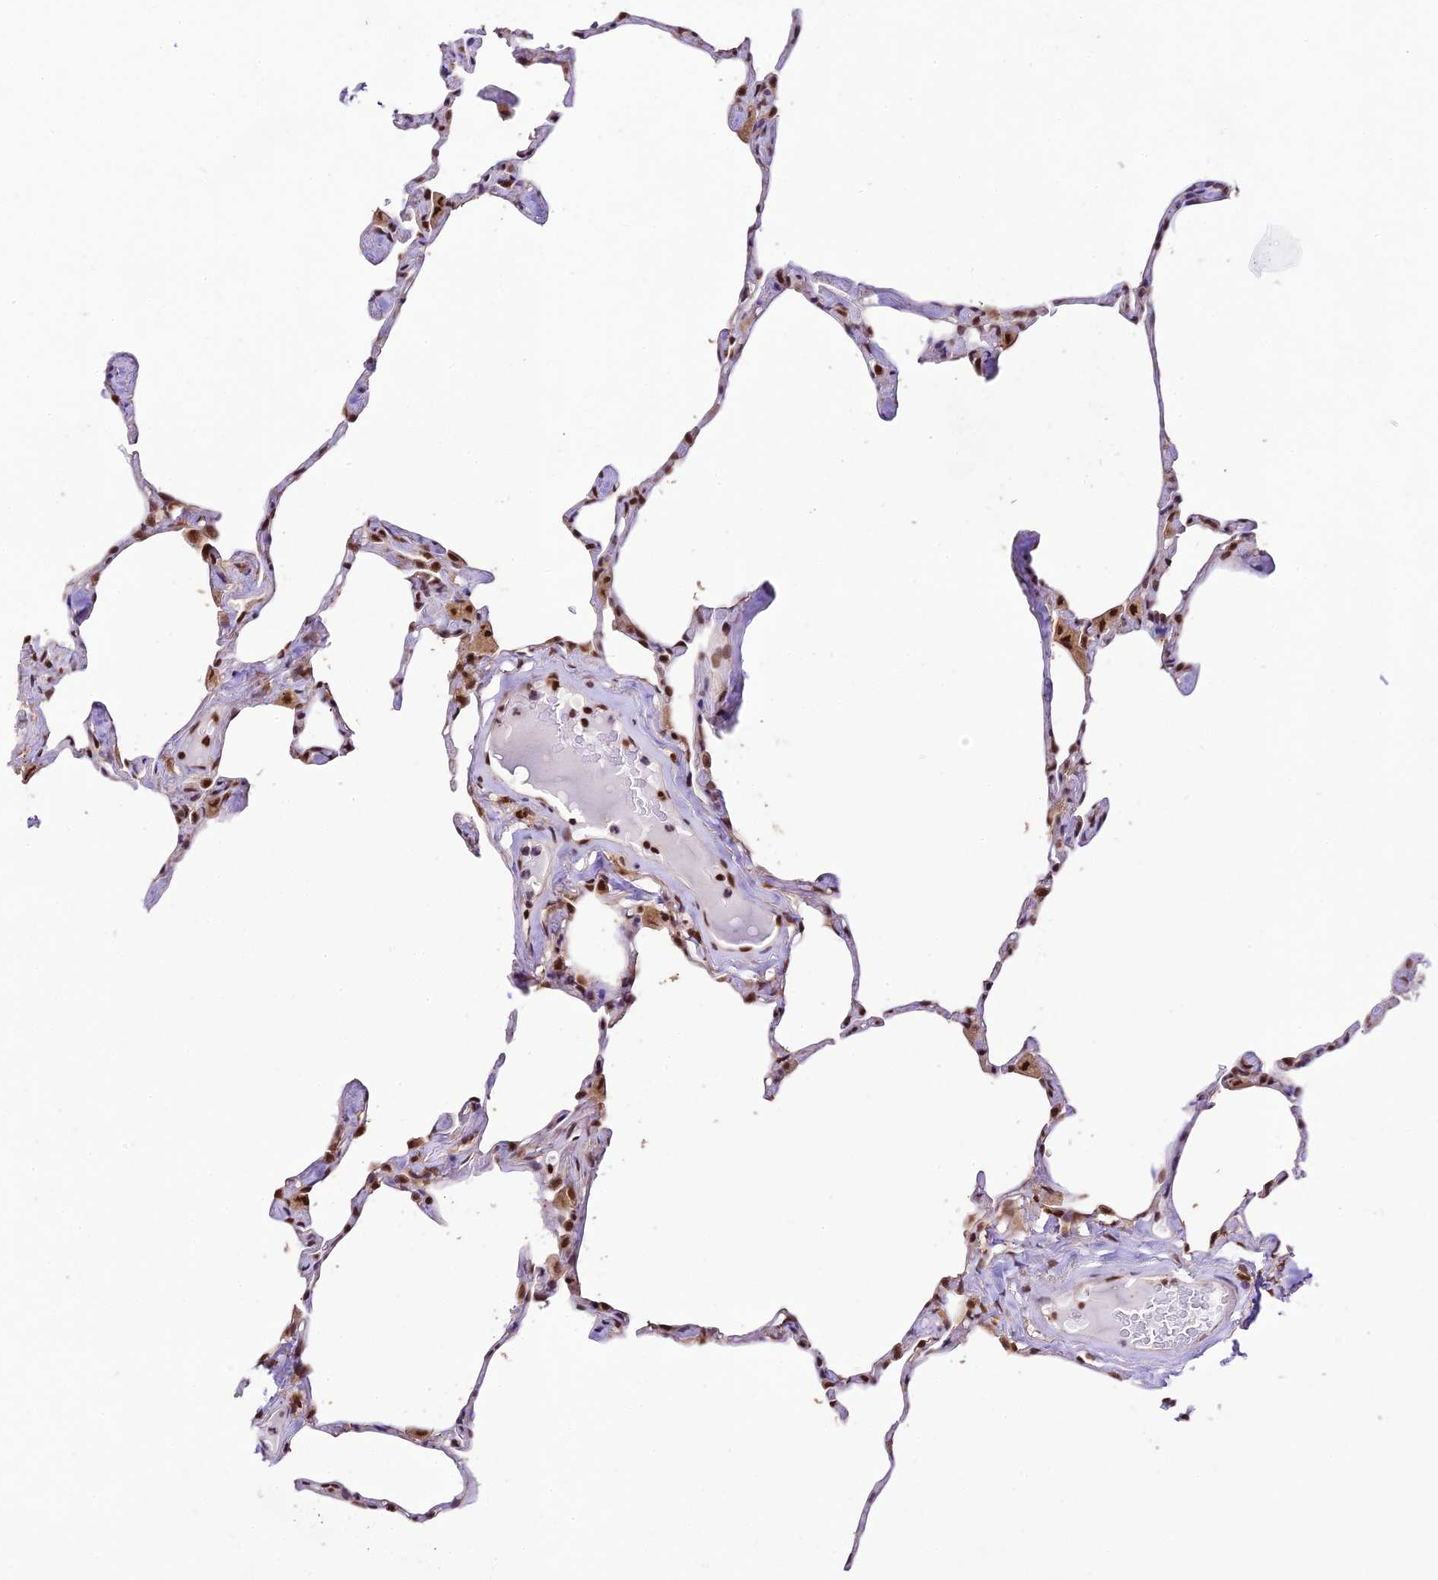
{"staining": {"intensity": "moderate", "quantity": "<25%", "location": "cytoplasmic/membranous,nuclear"}, "tissue": "lung", "cell_type": "Alveolar cells", "image_type": "normal", "snomed": [{"axis": "morphology", "description": "Normal tissue, NOS"}, {"axis": "topography", "description": "Lung"}], "caption": "Immunohistochemistry (DAB) staining of benign lung reveals moderate cytoplasmic/membranous,nuclear protein positivity in approximately <25% of alveolar cells. The staining was performed using DAB (3,3'-diaminobenzidine) to visualize the protein expression in brown, while the nuclei were stained in blue with hematoxylin (Magnification: 20x).", "gene": "TRIM22", "patient": {"sex": "male", "age": 65}}